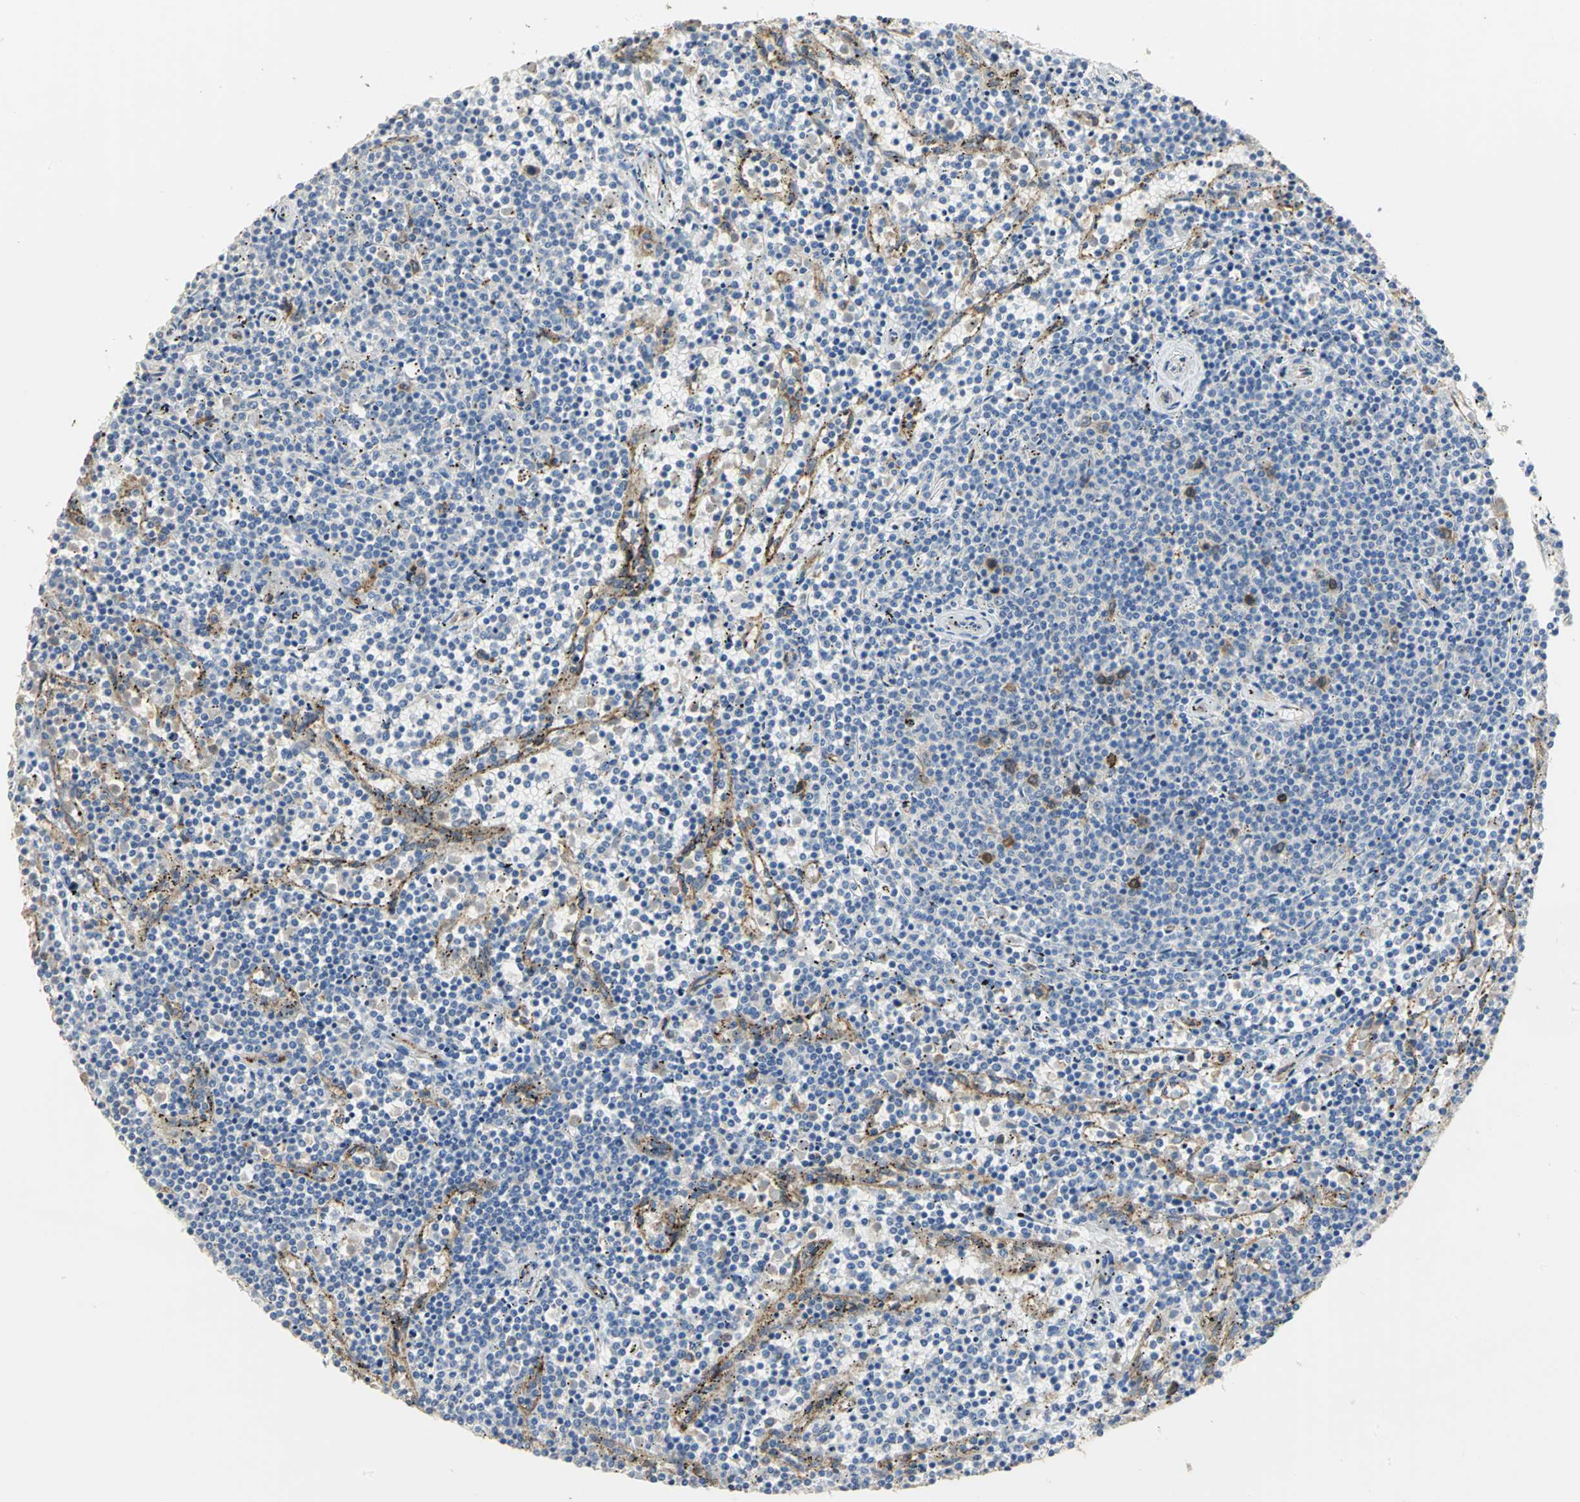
{"staining": {"intensity": "moderate", "quantity": "<25%", "location": "cytoplasmic/membranous"}, "tissue": "lymphoma", "cell_type": "Tumor cells", "image_type": "cancer", "snomed": [{"axis": "morphology", "description": "Malignant lymphoma, non-Hodgkin's type, Low grade"}, {"axis": "topography", "description": "Spleen"}], "caption": "Protein staining demonstrates moderate cytoplasmic/membranous positivity in about <25% of tumor cells in lymphoma.", "gene": "DLGAP5", "patient": {"sex": "female", "age": 50}}